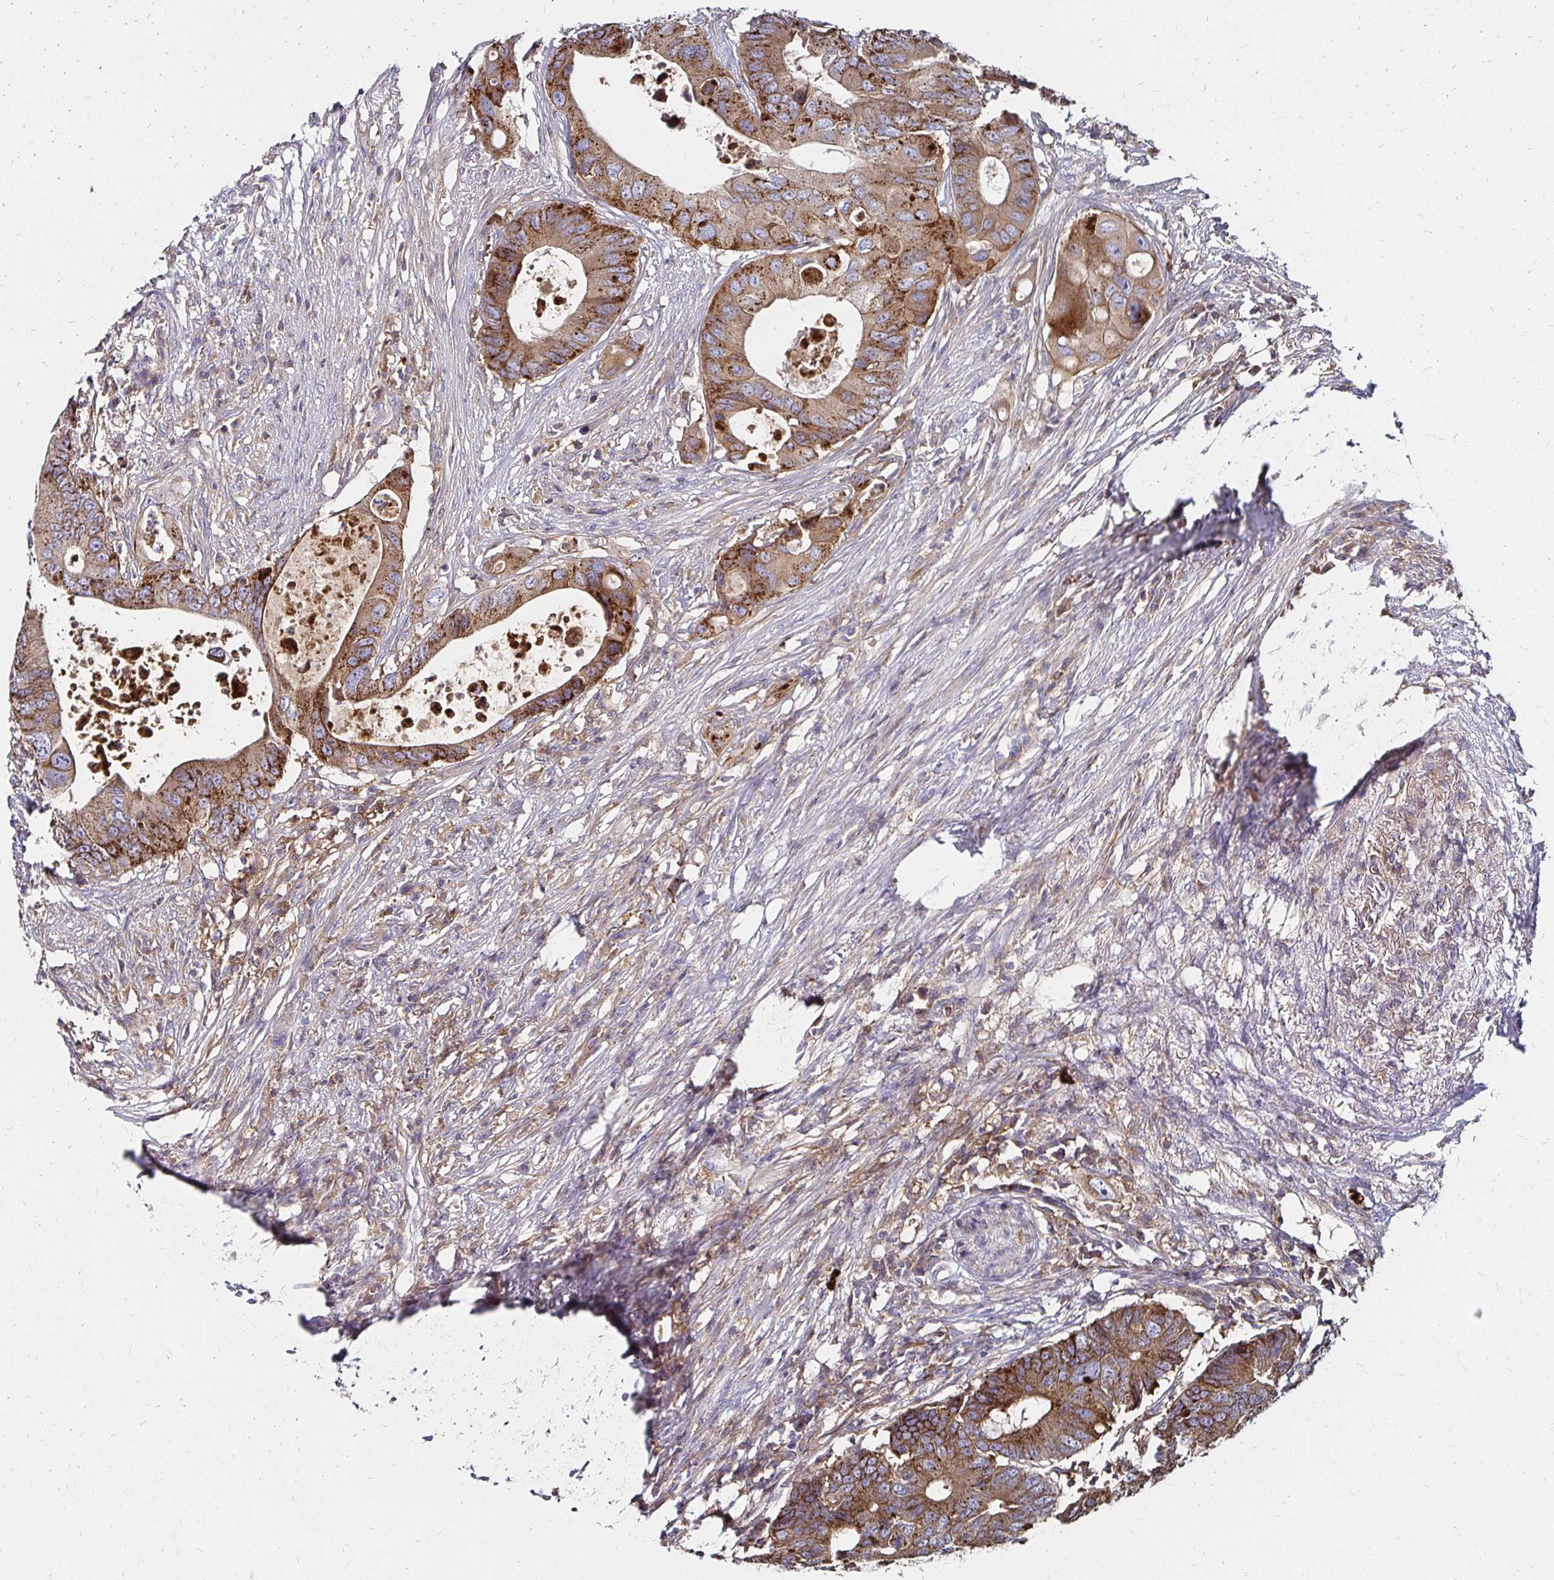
{"staining": {"intensity": "moderate", "quantity": ">75%", "location": "cytoplasmic/membranous"}, "tissue": "colorectal cancer", "cell_type": "Tumor cells", "image_type": "cancer", "snomed": [{"axis": "morphology", "description": "Adenocarcinoma, NOS"}, {"axis": "topography", "description": "Colon"}], "caption": "DAB (3,3'-diaminobenzidine) immunohistochemical staining of human colorectal cancer (adenocarcinoma) reveals moderate cytoplasmic/membranous protein expression in about >75% of tumor cells. (brown staining indicates protein expression, while blue staining denotes nuclei).", "gene": "NCSTN", "patient": {"sex": "male", "age": 71}}